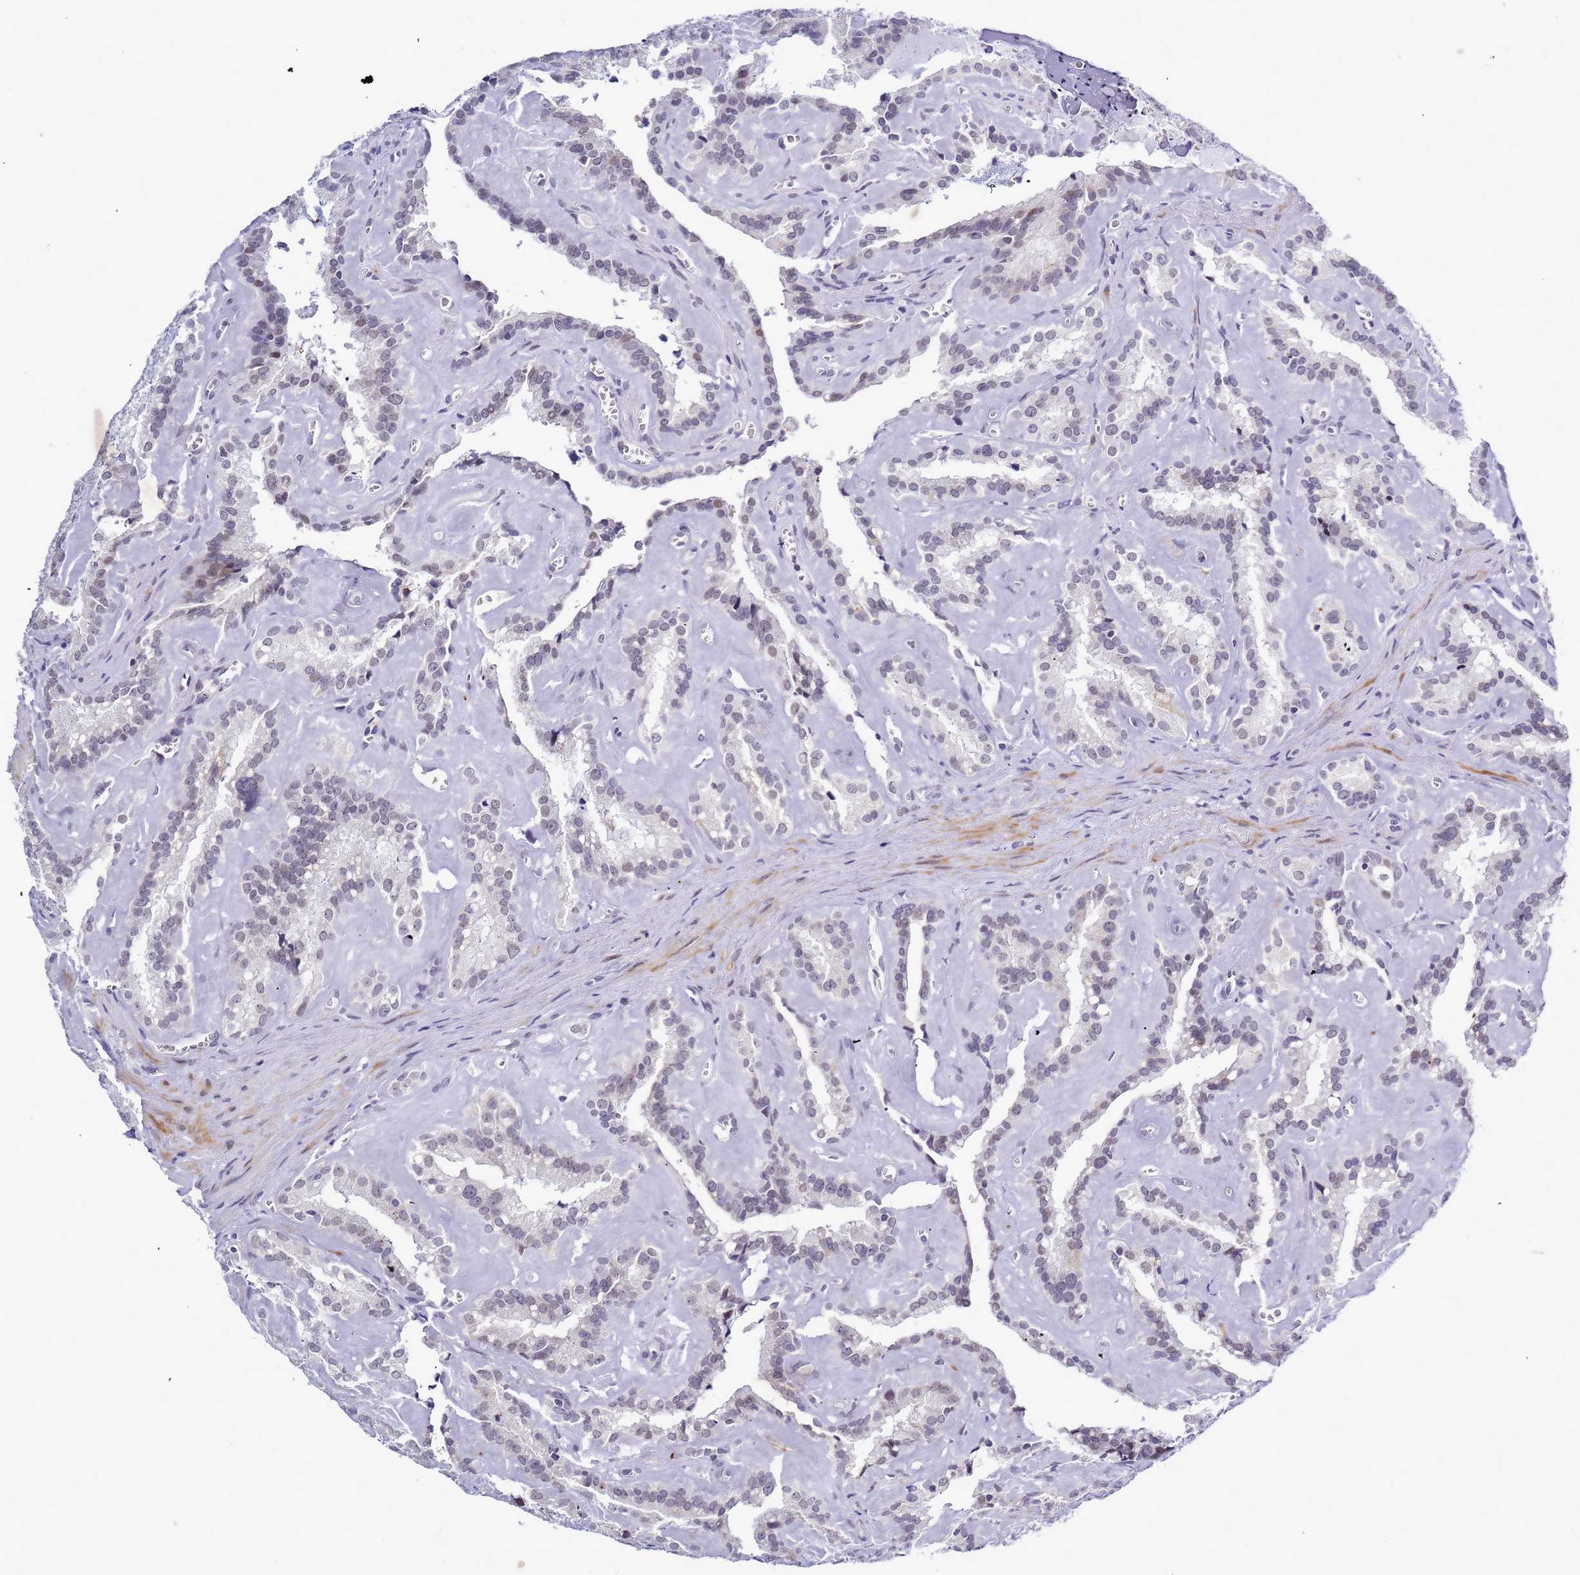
{"staining": {"intensity": "weak", "quantity": "<25%", "location": "nuclear"}, "tissue": "seminal vesicle", "cell_type": "Glandular cells", "image_type": "normal", "snomed": [{"axis": "morphology", "description": "Normal tissue, NOS"}, {"axis": "topography", "description": "Prostate"}, {"axis": "topography", "description": "Seminal veicle"}], "caption": "A micrograph of human seminal vesicle is negative for staining in glandular cells. (DAB immunohistochemistry (IHC), high magnification).", "gene": "CXorf65", "patient": {"sex": "male", "age": 59}}